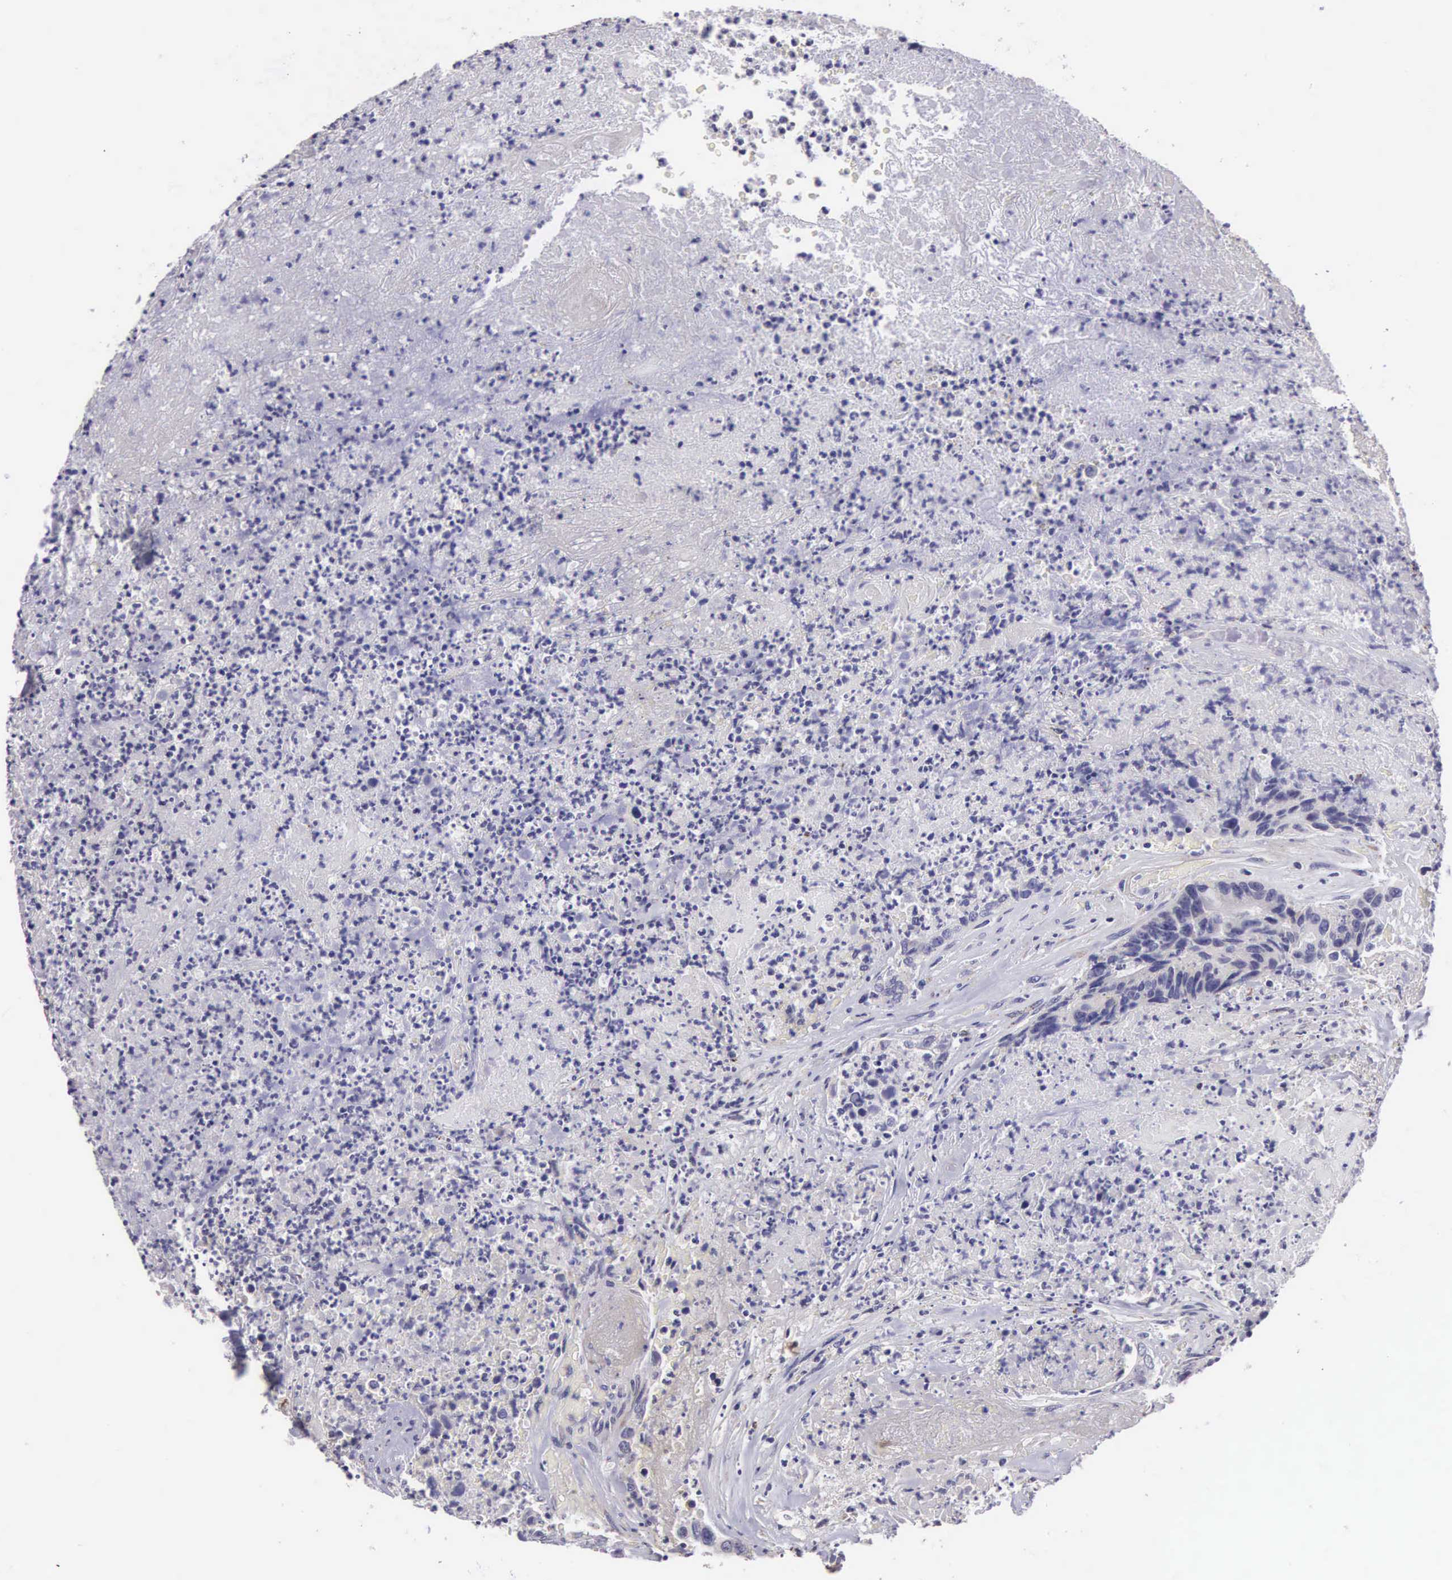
{"staining": {"intensity": "negative", "quantity": "none", "location": "none"}, "tissue": "colorectal cancer", "cell_type": "Tumor cells", "image_type": "cancer", "snomed": [{"axis": "morphology", "description": "Adenocarcinoma, NOS"}, {"axis": "topography", "description": "Rectum"}], "caption": "High power microscopy histopathology image of an immunohistochemistry (IHC) micrograph of colorectal cancer, revealing no significant expression in tumor cells.", "gene": "ARG2", "patient": {"sex": "female", "age": 65}}